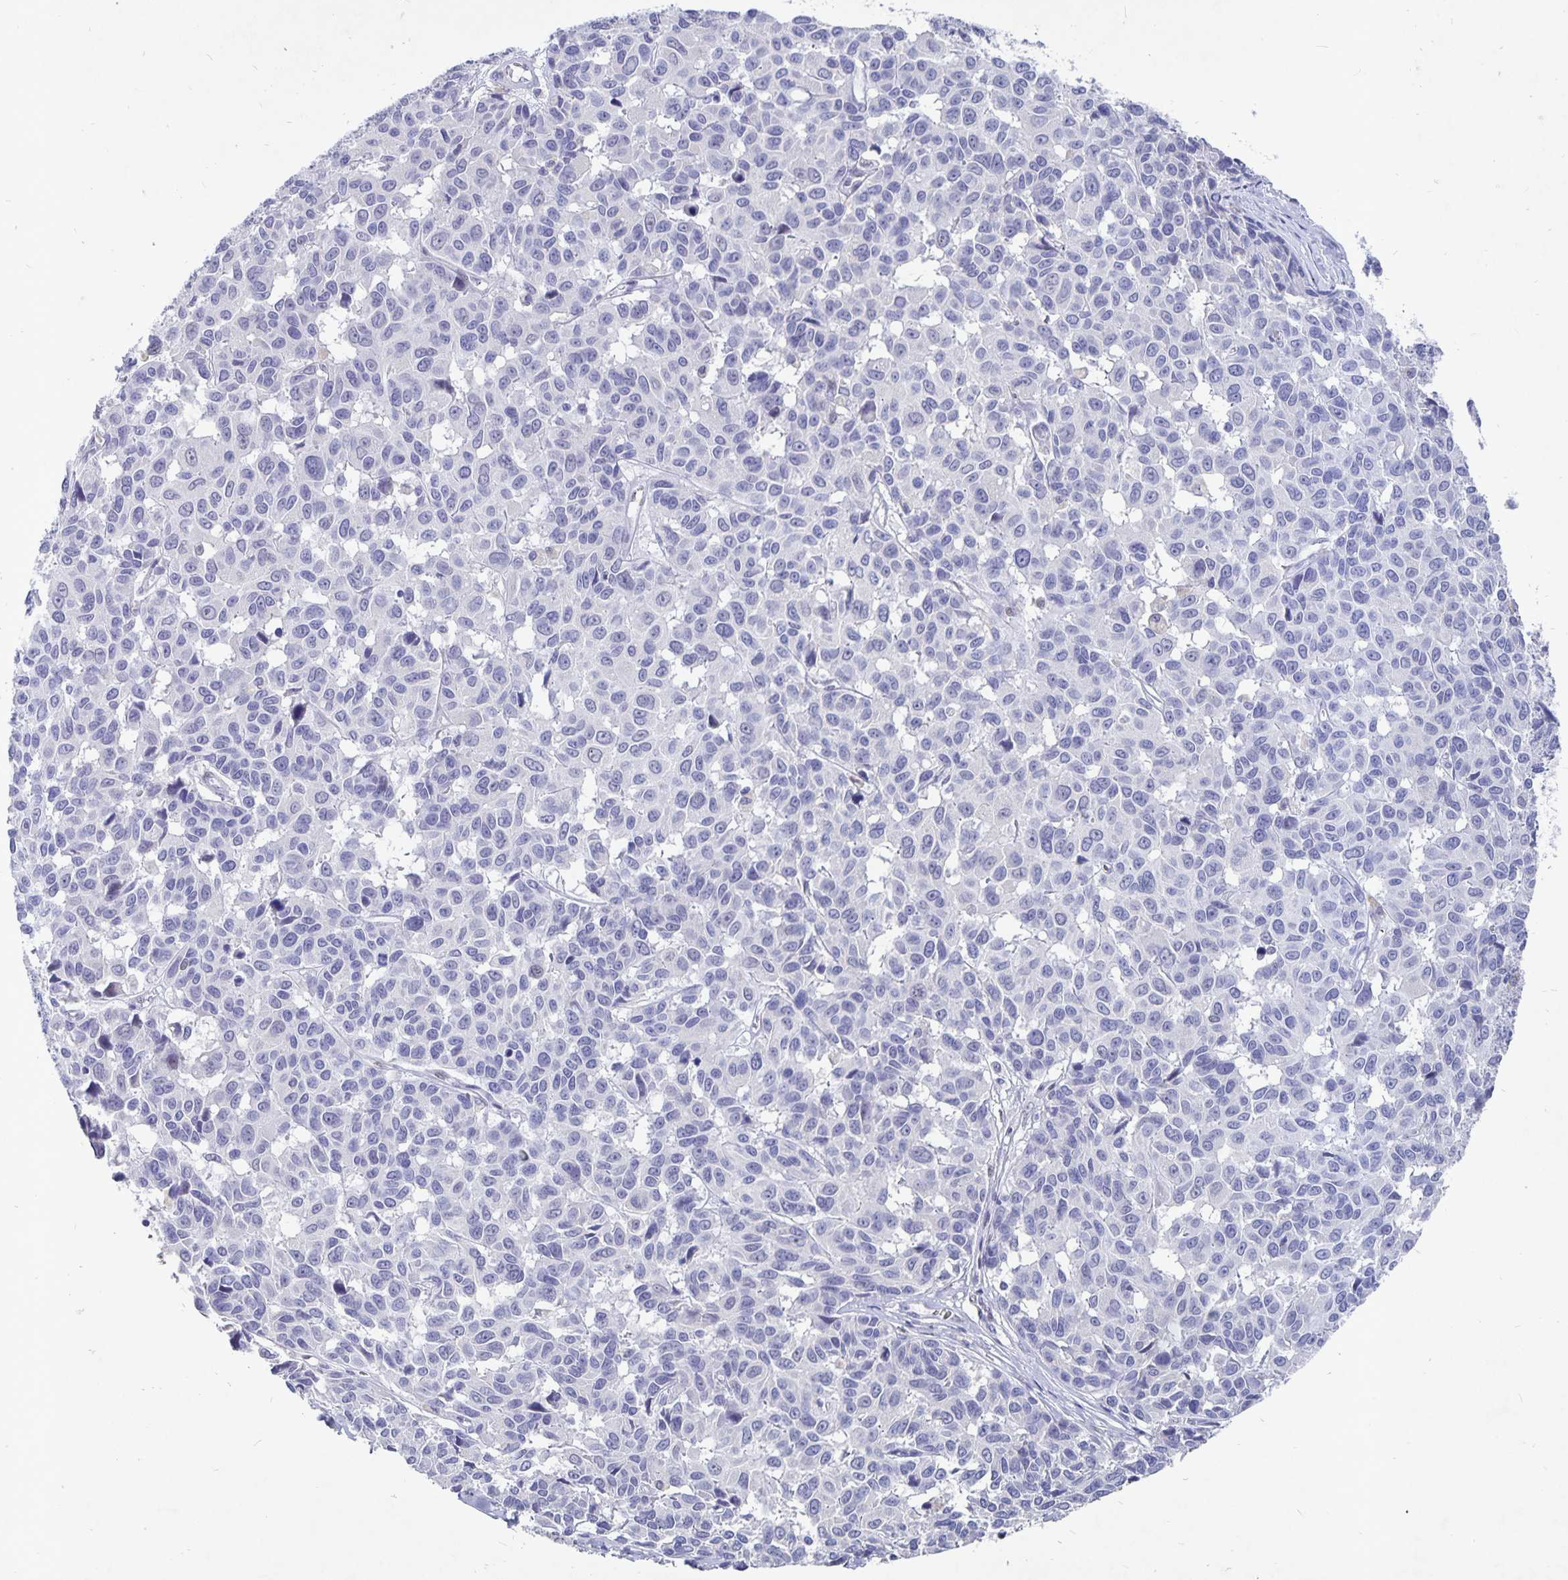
{"staining": {"intensity": "negative", "quantity": "none", "location": "none"}, "tissue": "melanoma", "cell_type": "Tumor cells", "image_type": "cancer", "snomed": [{"axis": "morphology", "description": "Malignant melanoma, NOS"}, {"axis": "topography", "description": "Skin"}], "caption": "This photomicrograph is of malignant melanoma stained with IHC to label a protein in brown with the nuclei are counter-stained blue. There is no staining in tumor cells.", "gene": "SMOC1", "patient": {"sex": "female", "age": 66}}